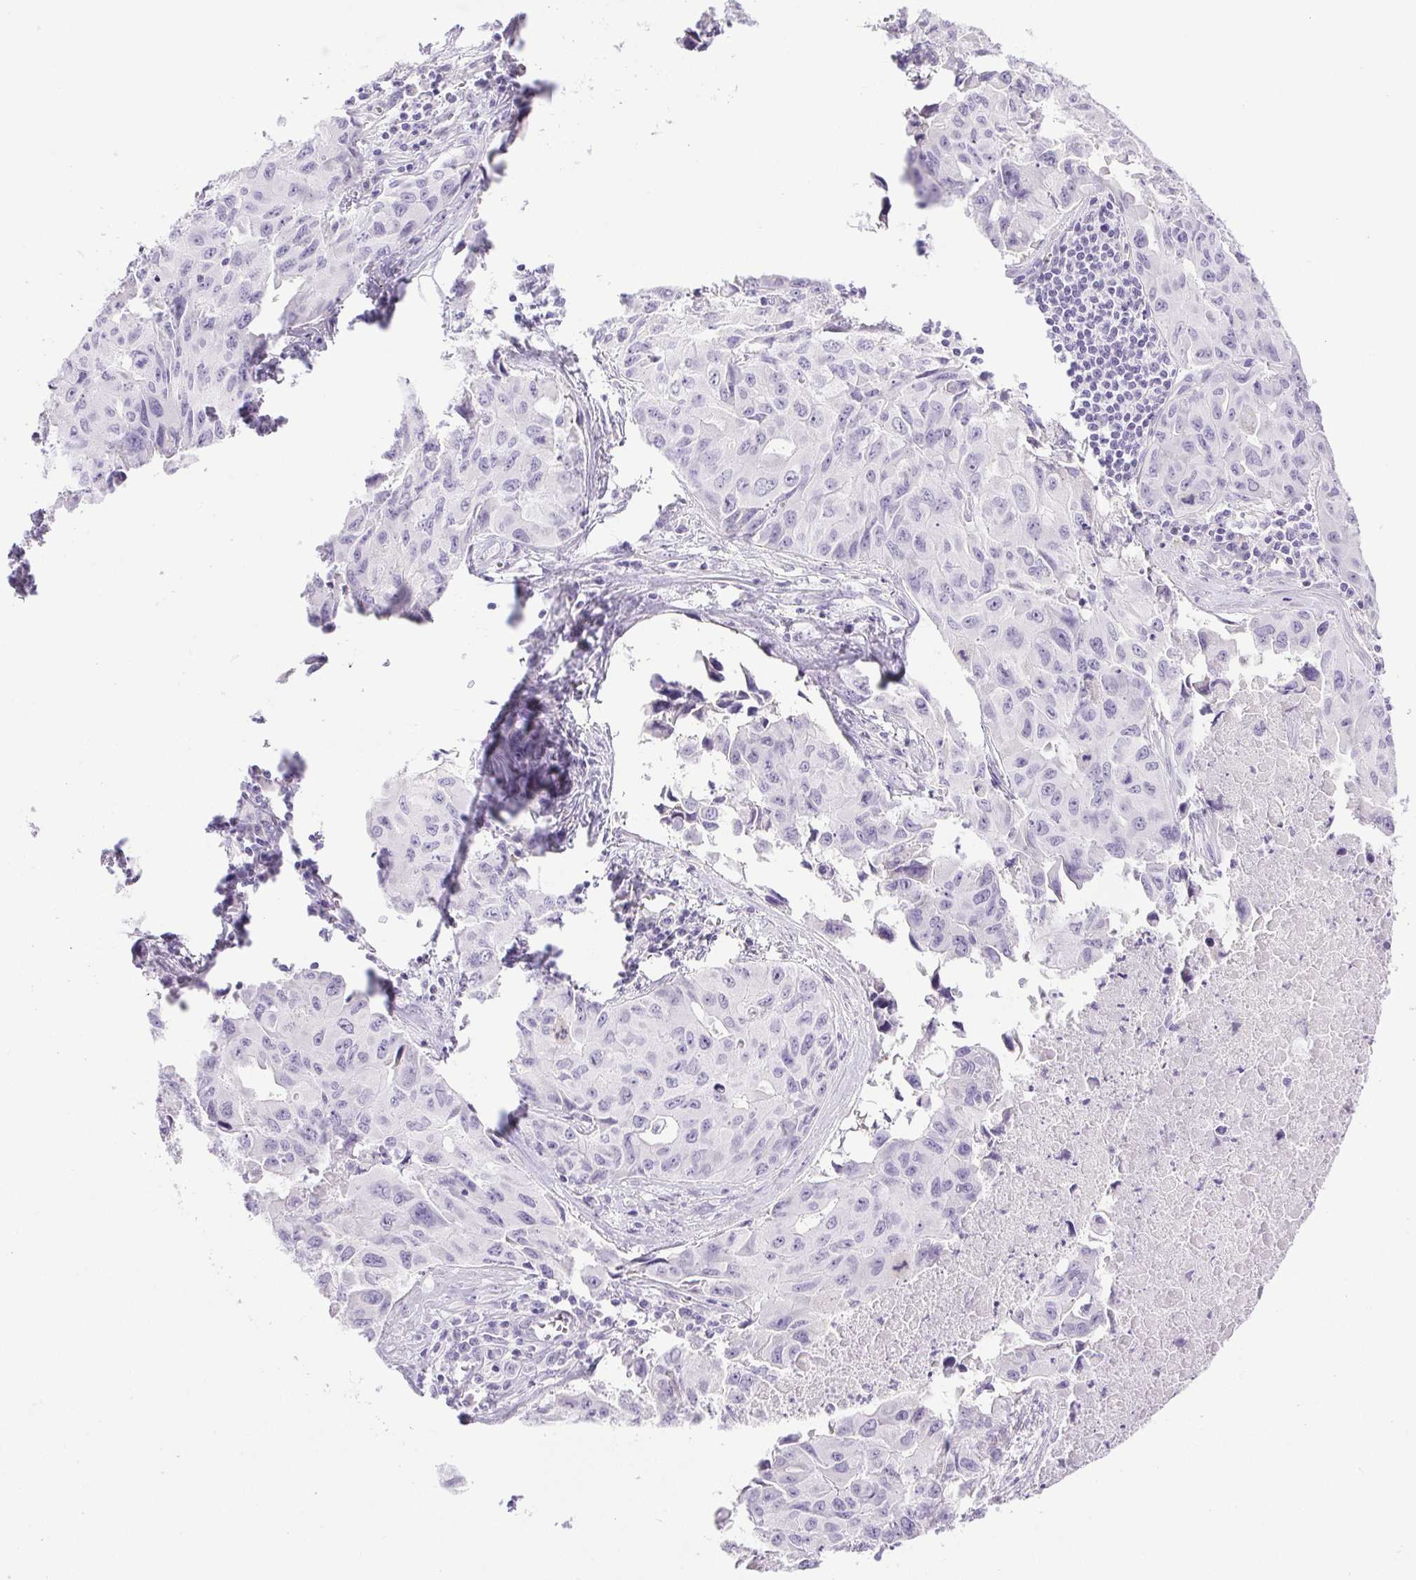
{"staining": {"intensity": "negative", "quantity": "none", "location": "none"}, "tissue": "lung cancer", "cell_type": "Tumor cells", "image_type": "cancer", "snomed": [{"axis": "morphology", "description": "Adenocarcinoma, NOS"}, {"axis": "topography", "description": "Lymph node"}, {"axis": "topography", "description": "Lung"}], "caption": "Immunohistochemistry of human lung cancer (adenocarcinoma) demonstrates no staining in tumor cells. Nuclei are stained in blue.", "gene": "PAPPA2", "patient": {"sex": "male", "age": 64}}